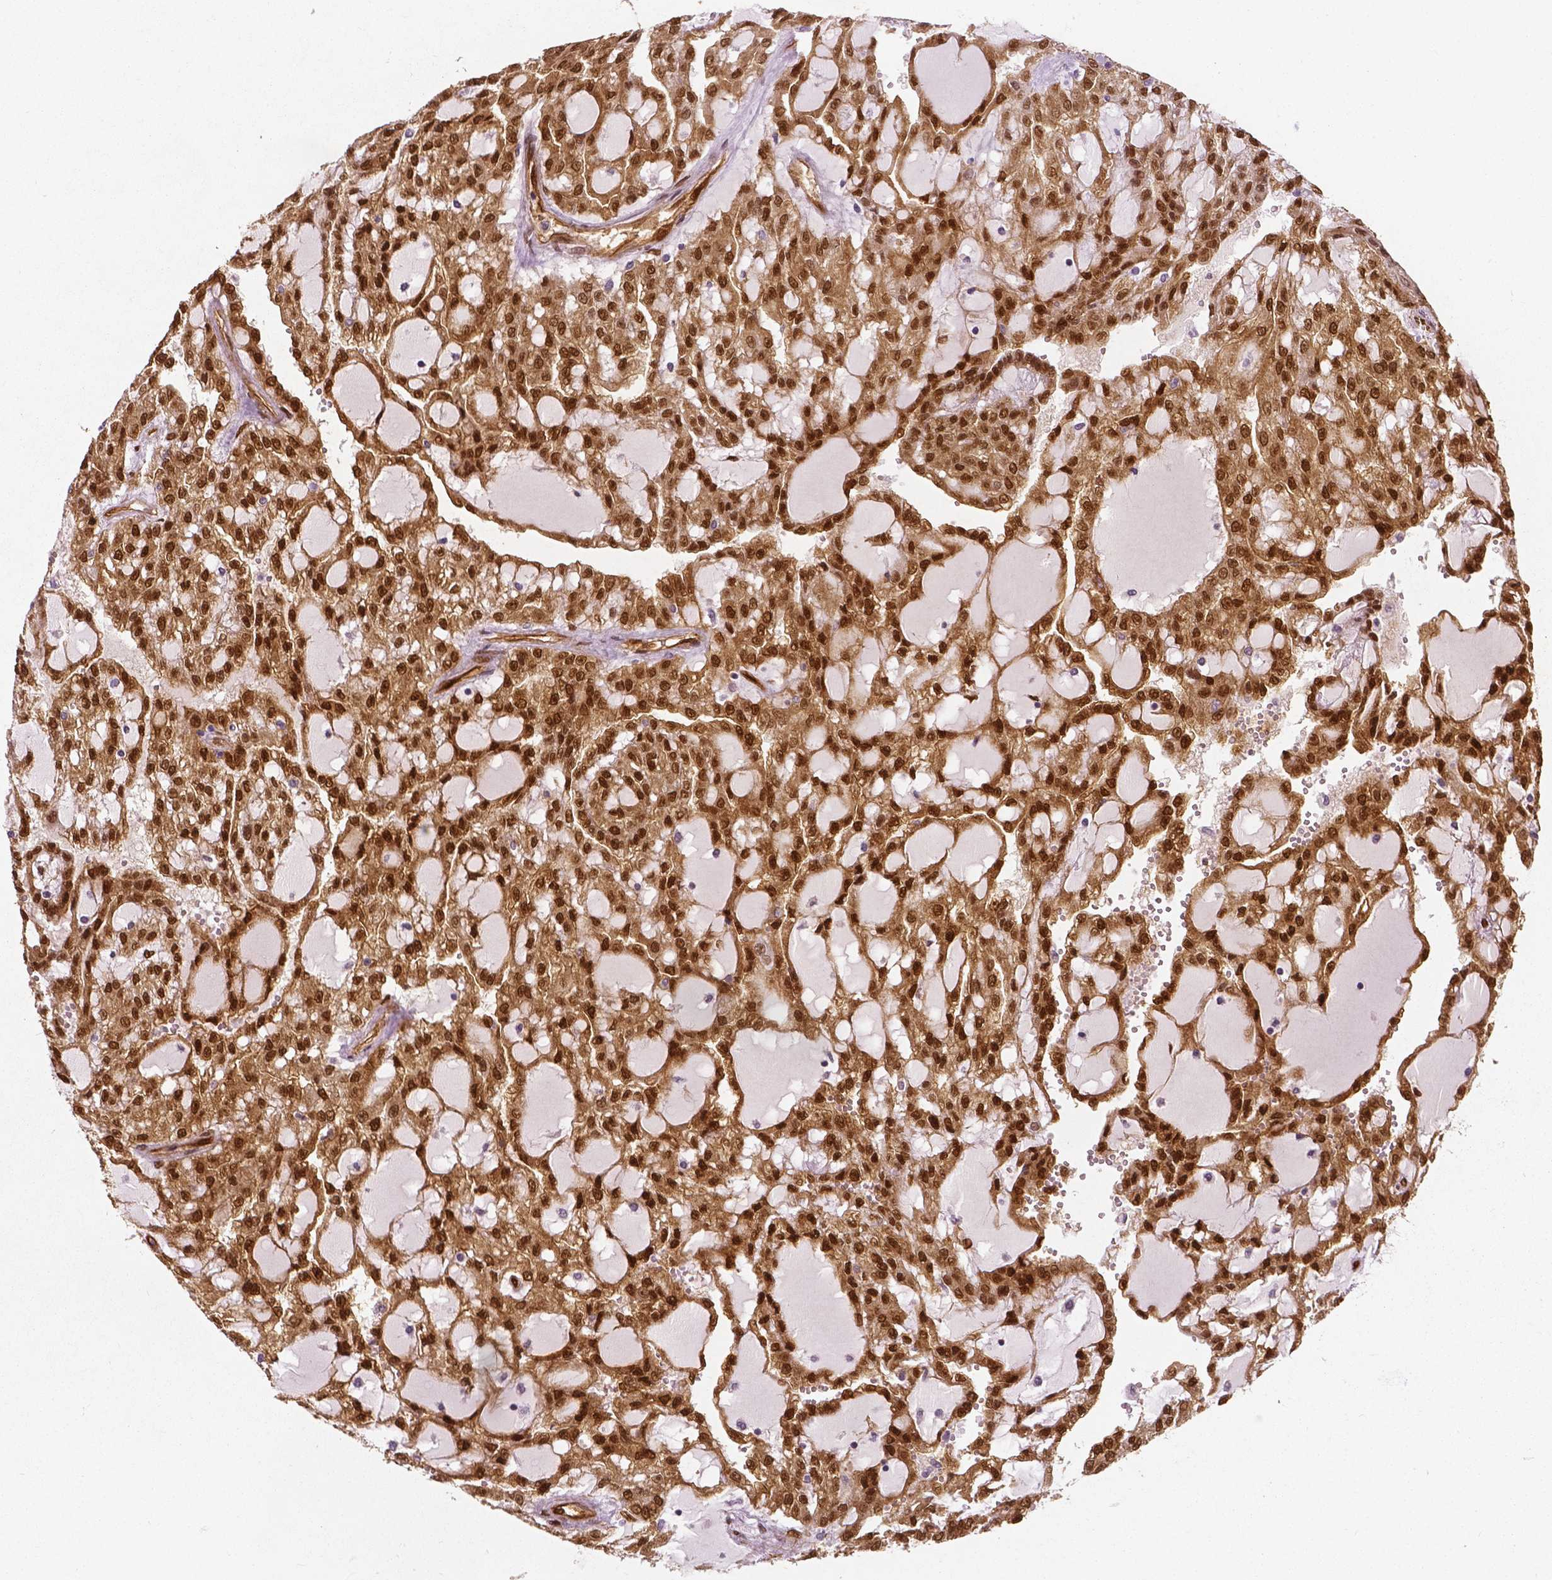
{"staining": {"intensity": "moderate", "quantity": "25%-75%", "location": "cytoplasmic/membranous,nuclear"}, "tissue": "renal cancer", "cell_type": "Tumor cells", "image_type": "cancer", "snomed": [{"axis": "morphology", "description": "Adenocarcinoma, NOS"}, {"axis": "topography", "description": "Kidney"}], "caption": "High-magnification brightfield microscopy of renal cancer stained with DAB (3,3'-diaminobenzidine) (brown) and counterstained with hematoxylin (blue). tumor cells exhibit moderate cytoplasmic/membranous and nuclear staining is present in about25%-75% of cells. The protein of interest is shown in brown color, while the nuclei are stained blue.", "gene": "WWTR1", "patient": {"sex": "male", "age": 63}}